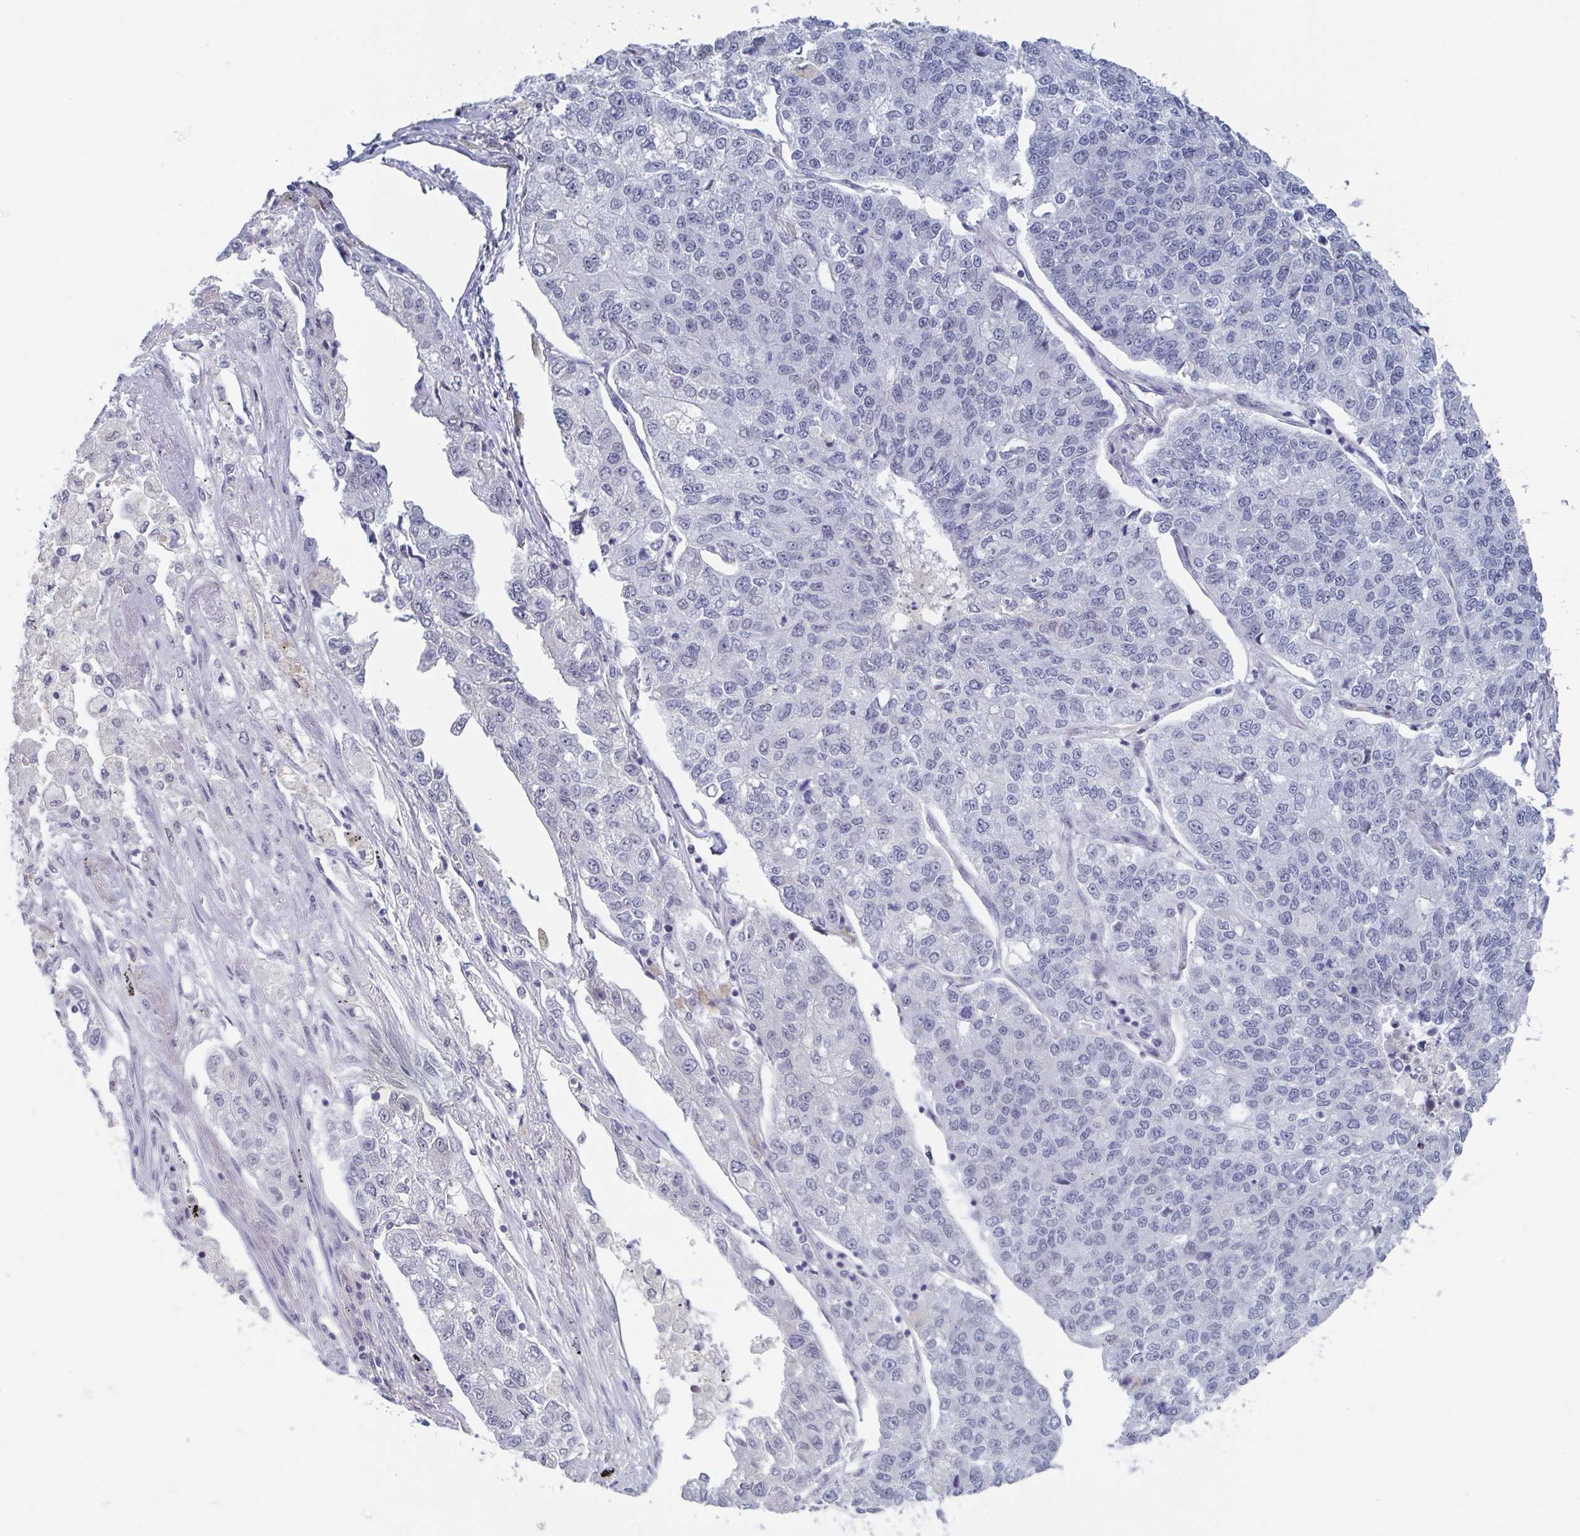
{"staining": {"intensity": "negative", "quantity": "none", "location": "none"}, "tissue": "lung cancer", "cell_type": "Tumor cells", "image_type": "cancer", "snomed": [{"axis": "morphology", "description": "Adenocarcinoma, NOS"}, {"axis": "topography", "description": "Lung"}], "caption": "DAB immunohistochemical staining of human lung adenocarcinoma reveals no significant expression in tumor cells.", "gene": "KDM4D", "patient": {"sex": "male", "age": 49}}